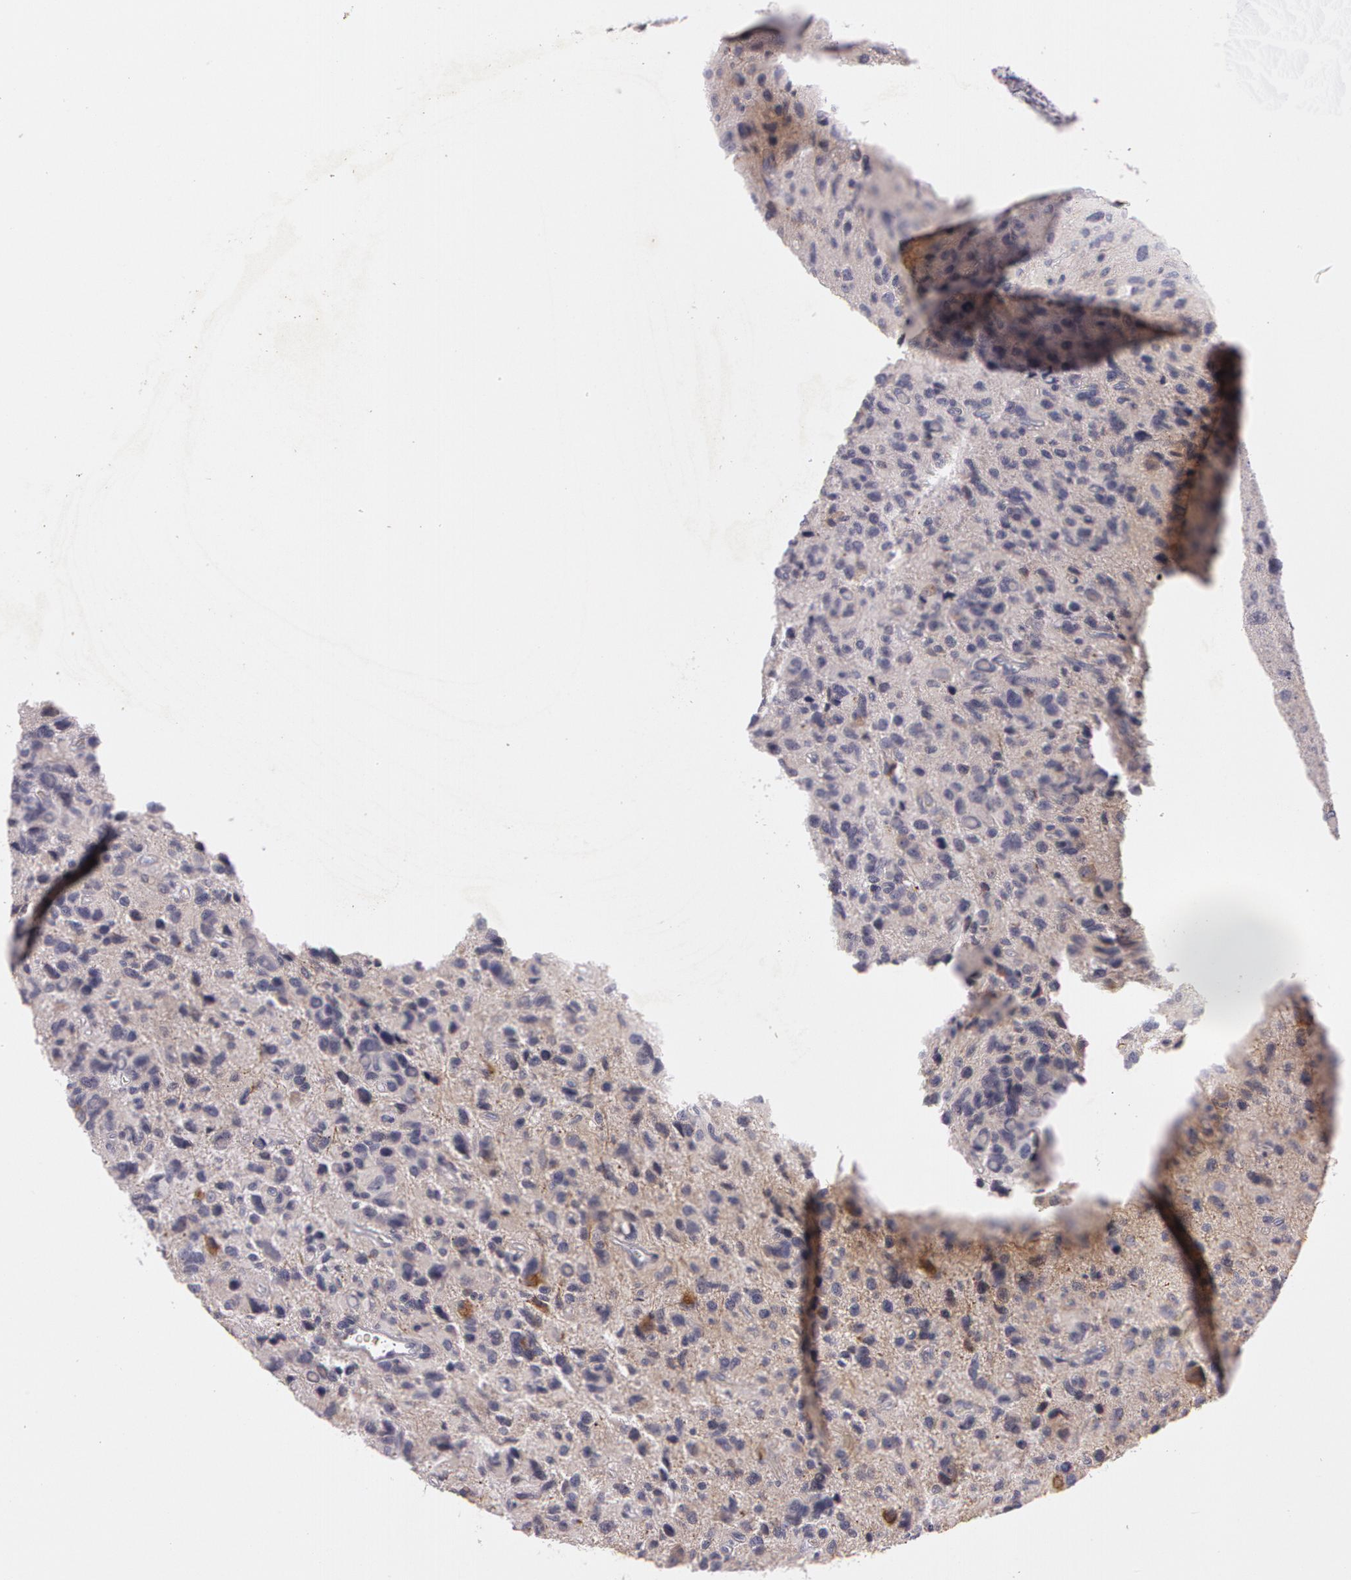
{"staining": {"intensity": "negative", "quantity": "none", "location": "none"}, "tissue": "glioma", "cell_type": "Tumor cells", "image_type": "cancer", "snomed": [{"axis": "morphology", "description": "Glioma, malignant, High grade"}, {"axis": "topography", "description": "Brain"}], "caption": "Tumor cells are negative for brown protein staining in malignant high-grade glioma.", "gene": "MXRA5", "patient": {"sex": "male", "age": 77}}